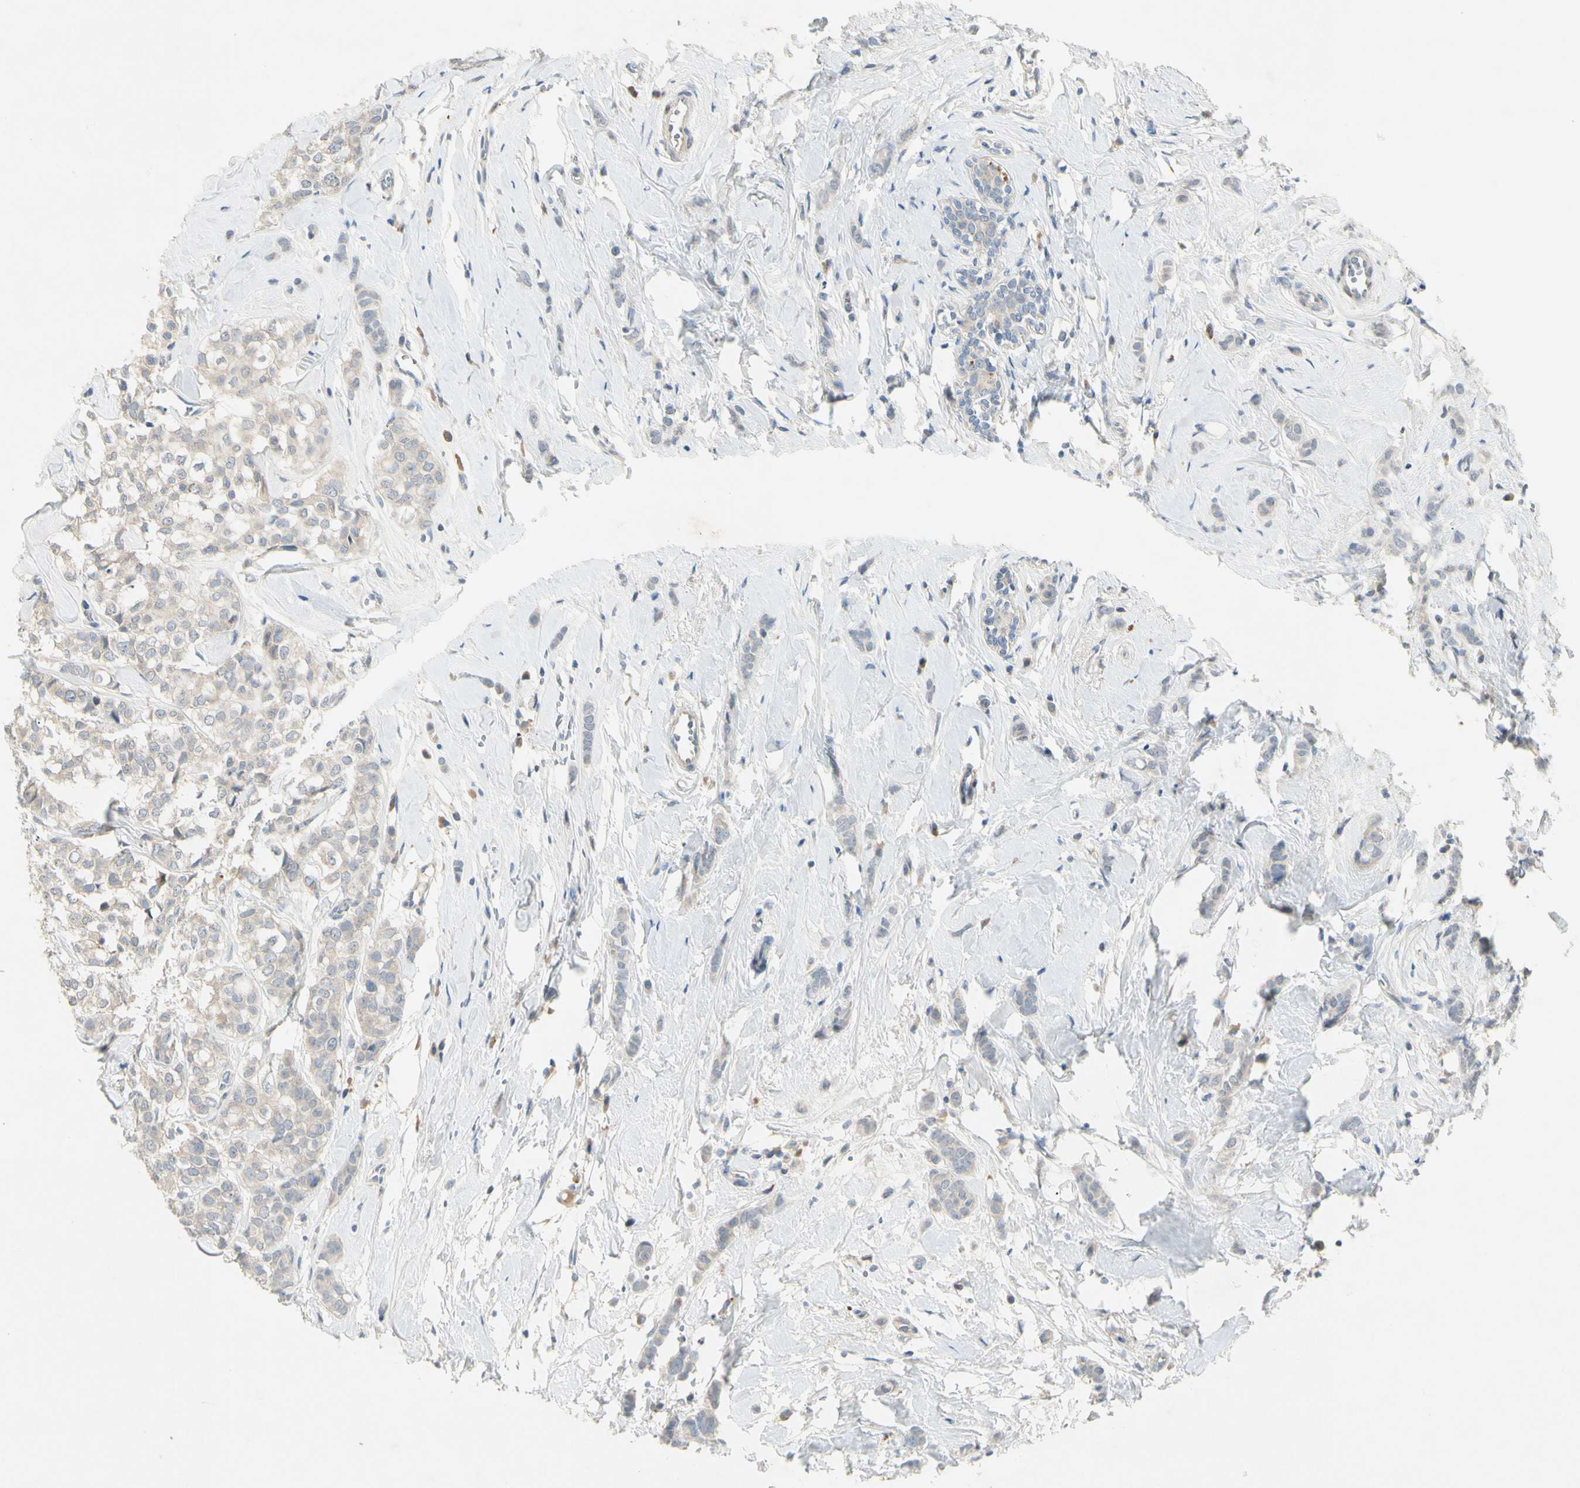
{"staining": {"intensity": "negative", "quantity": "none", "location": "none"}, "tissue": "breast cancer", "cell_type": "Tumor cells", "image_type": "cancer", "snomed": [{"axis": "morphology", "description": "Lobular carcinoma"}, {"axis": "topography", "description": "Breast"}], "caption": "IHC micrograph of neoplastic tissue: breast cancer stained with DAB exhibits no significant protein staining in tumor cells.", "gene": "PRSS21", "patient": {"sex": "female", "age": 60}}